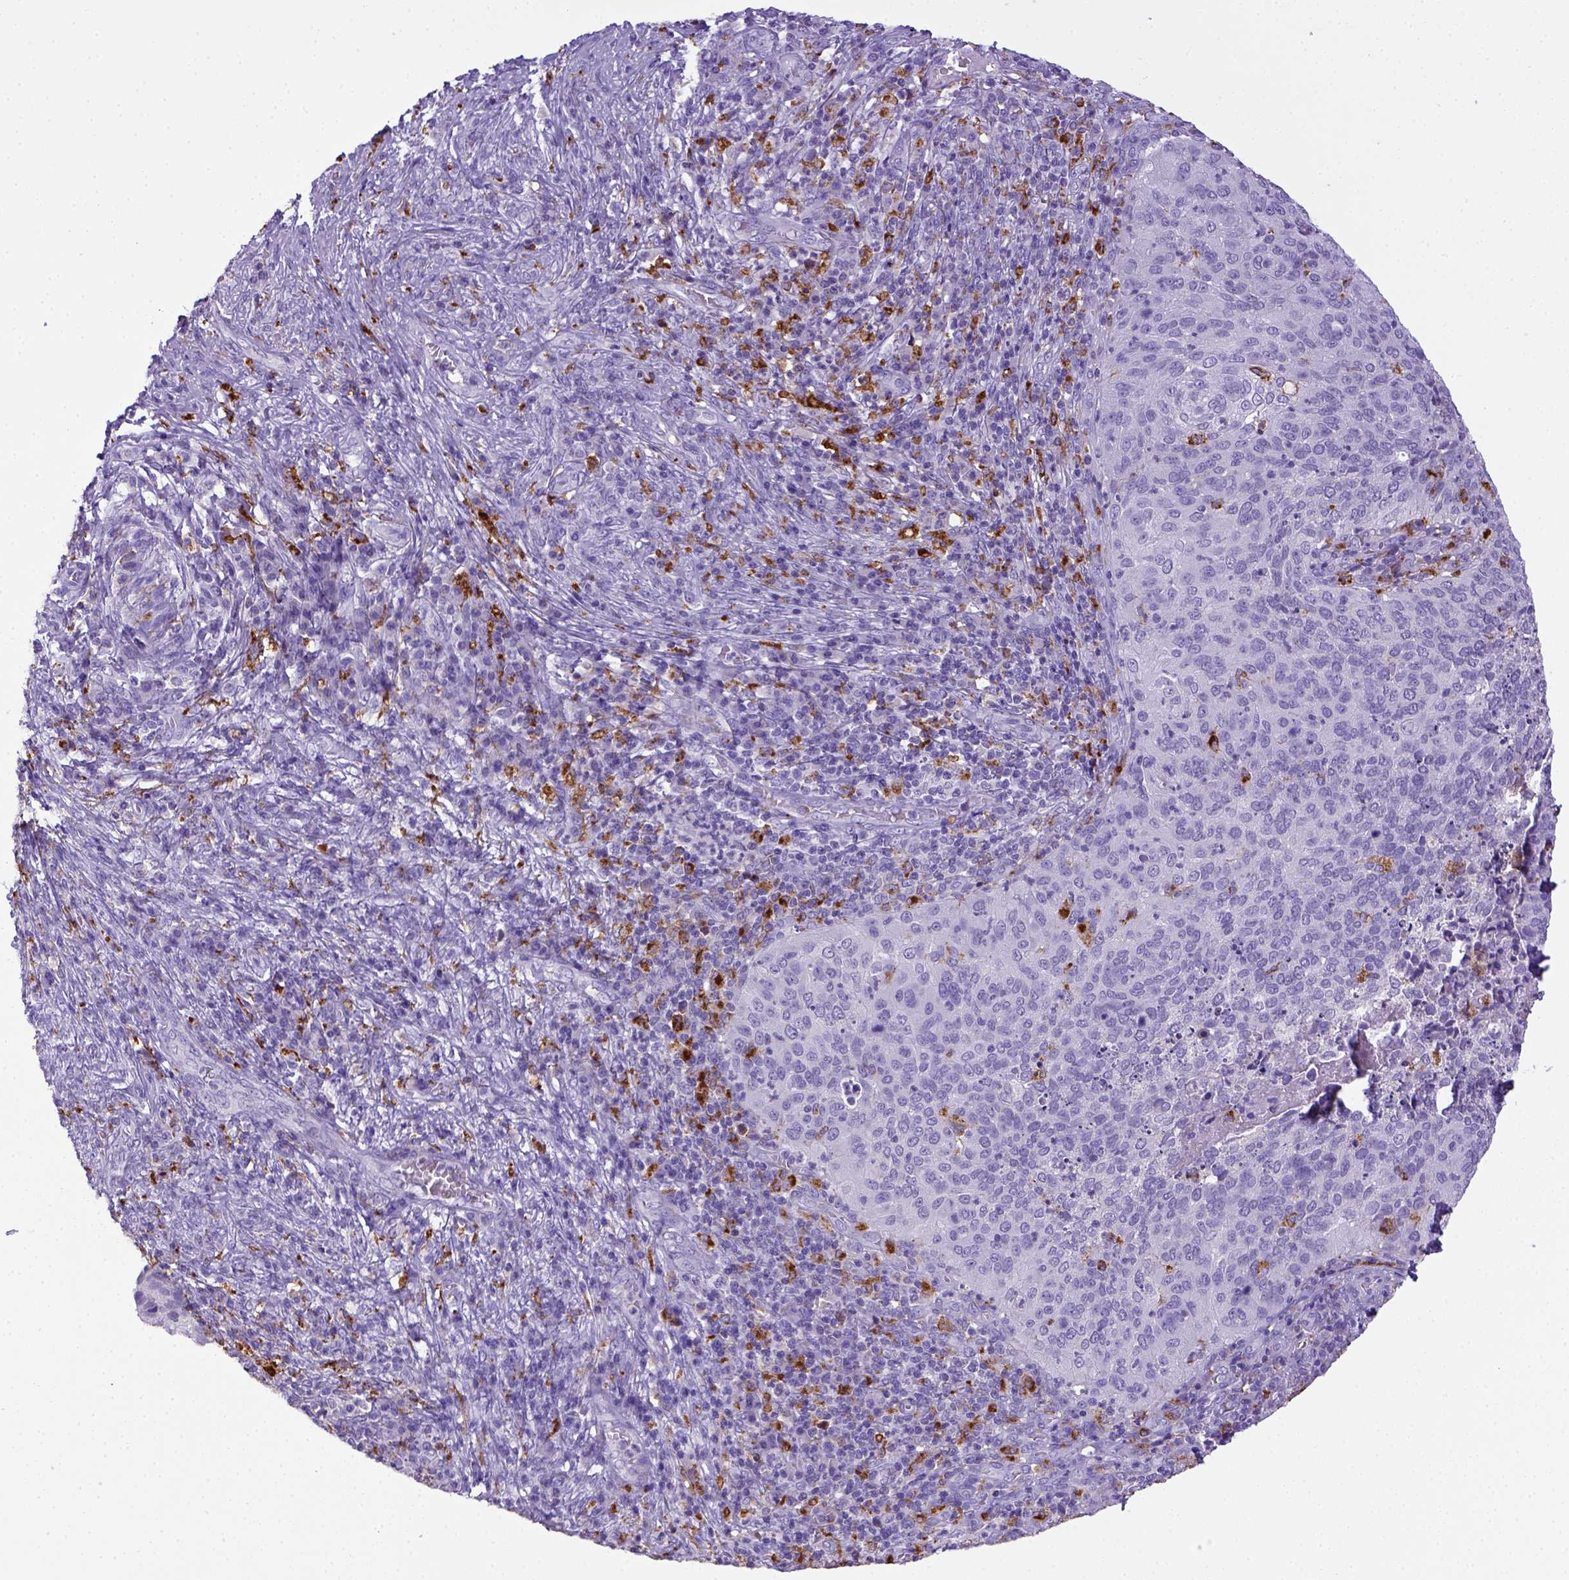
{"staining": {"intensity": "negative", "quantity": "none", "location": "none"}, "tissue": "cervical cancer", "cell_type": "Tumor cells", "image_type": "cancer", "snomed": [{"axis": "morphology", "description": "Squamous cell carcinoma, NOS"}, {"axis": "topography", "description": "Cervix"}], "caption": "An immunohistochemistry (IHC) image of squamous cell carcinoma (cervical) is shown. There is no staining in tumor cells of squamous cell carcinoma (cervical). (DAB immunohistochemistry (IHC), high magnification).", "gene": "CD68", "patient": {"sex": "female", "age": 39}}